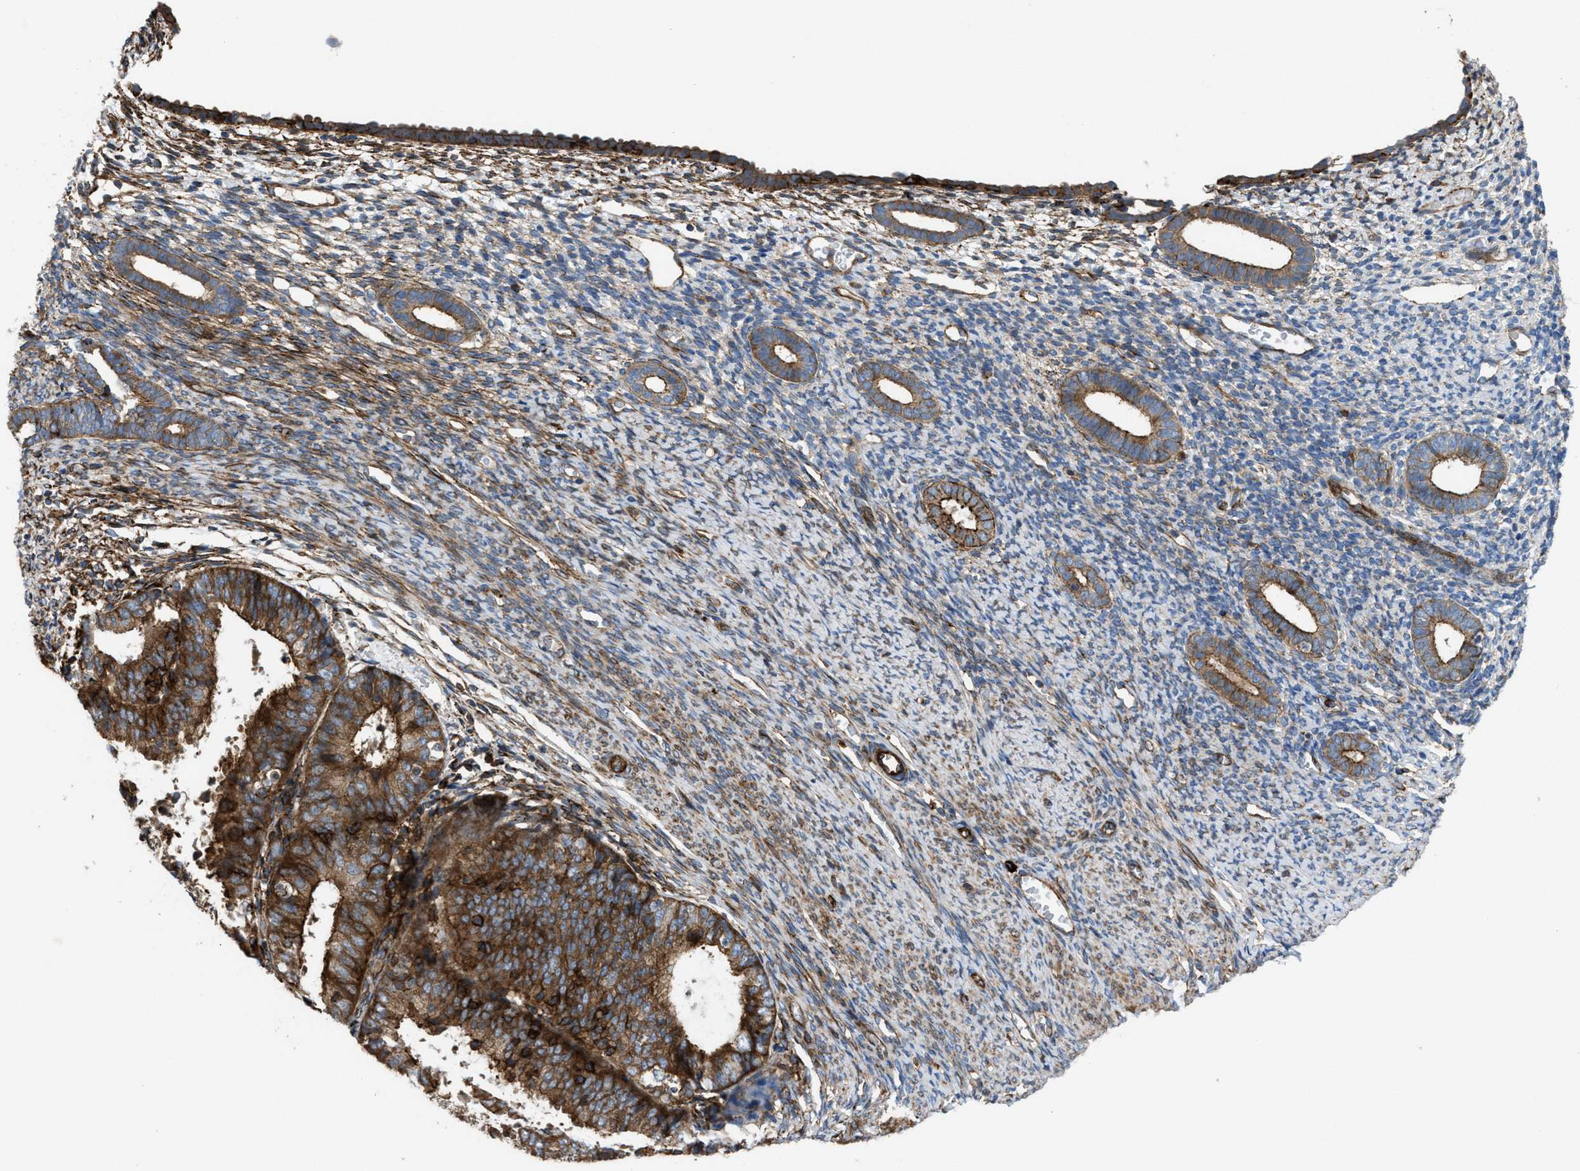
{"staining": {"intensity": "weak", "quantity": ">75%", "location": "cytoplasmic/membranous"}, "tissue": "endometrium", "cell_type": "Cells in endometrial stroma", "image_type": "normal", "snomed": [{"axis": "morphology", "description": "Normal tissue, NOS"}, {"axis": "morphology", "description": "Adenocarcinoma, NOS"}, {"axis": "topography", "description": "Endometrium"}], "caption": "Brown immunohistochemical staining in benign human endometrium shows weak cytoplasmic/membranous staining in about >75% of cells in endometrial stroma. Using DAB (3,3'-diaminobenzidine) (brown) and hematoxylin (blue) stains, captured at high magnification using brightfield microscopy.", "gene": "EGLN1", "patient": {"sex": "female", "age": 57}}